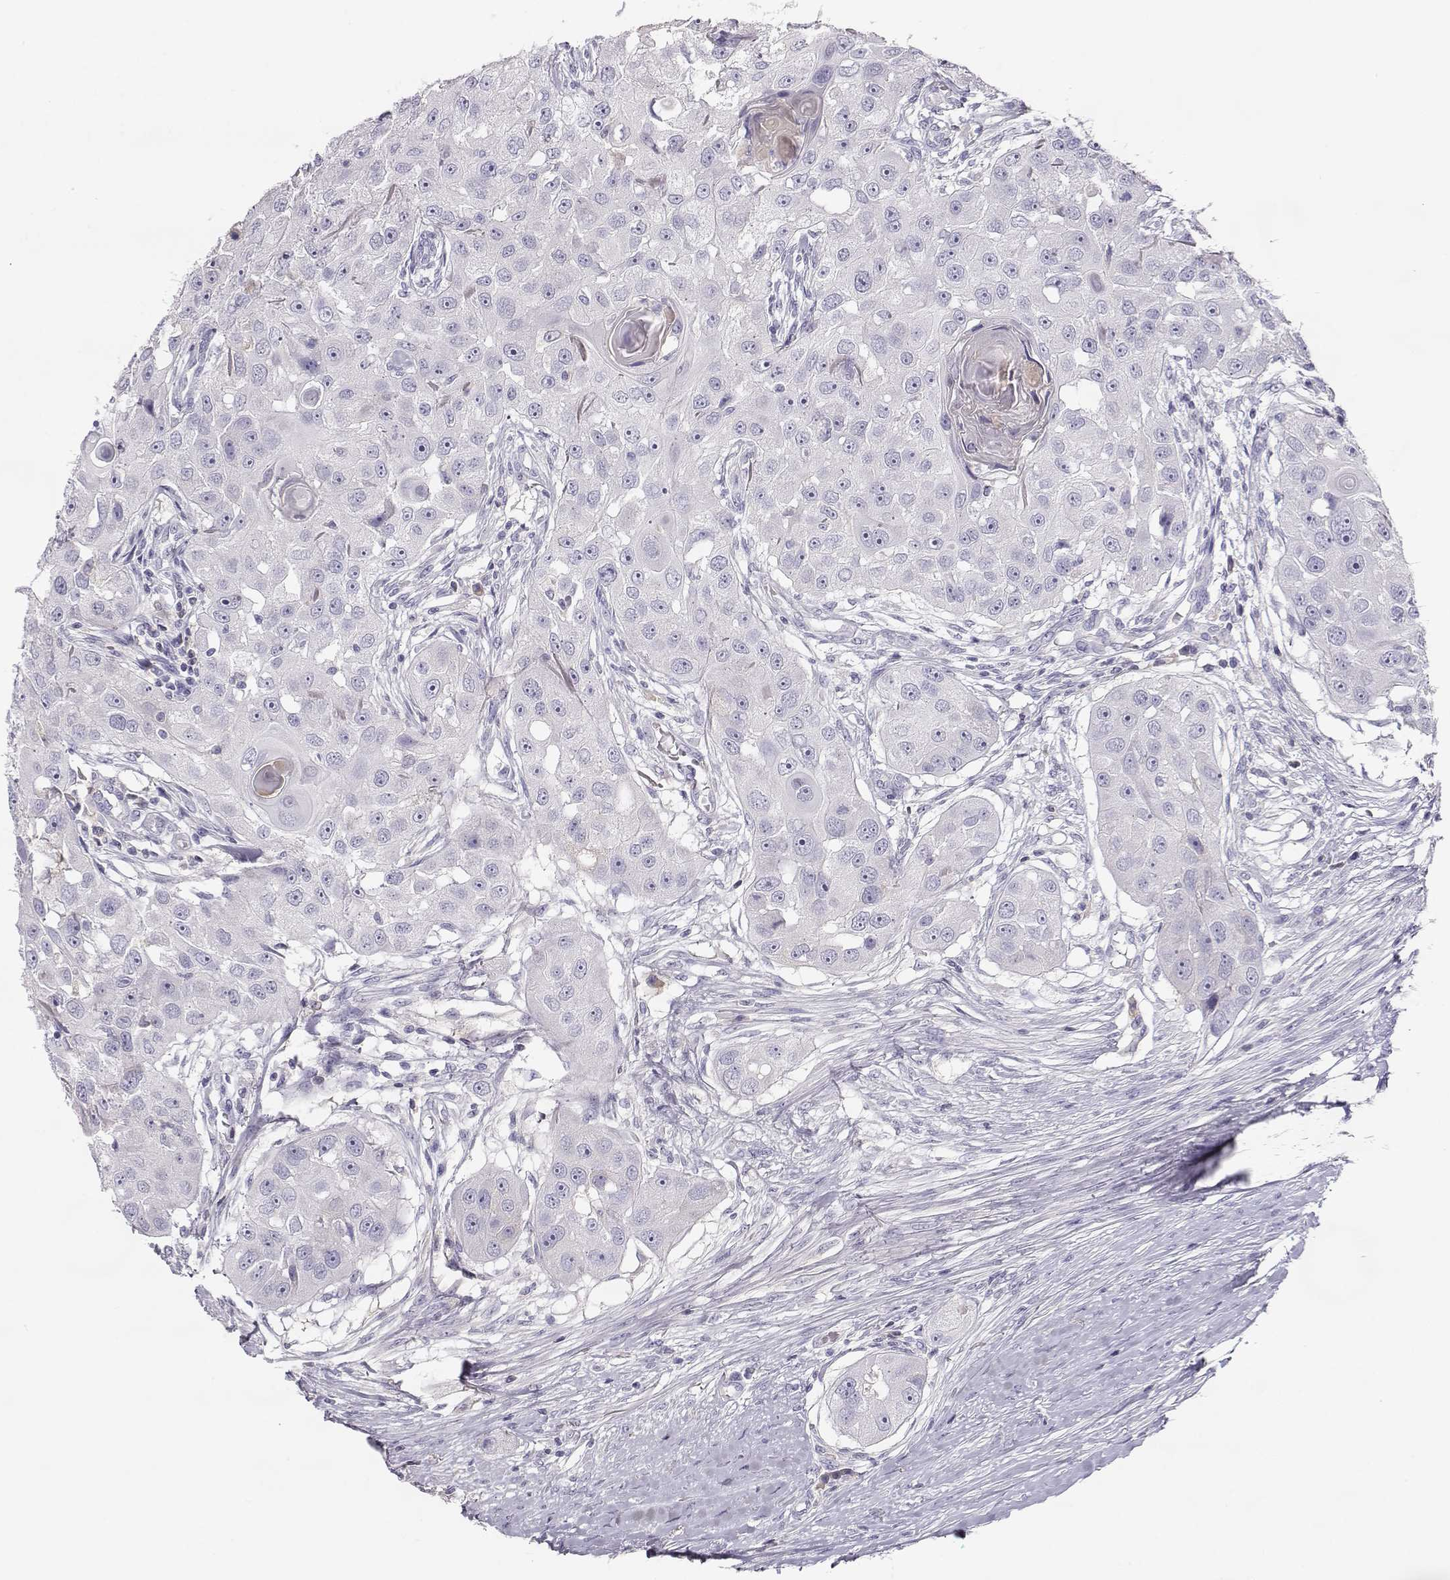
{"staining": {"intensity": "negative", "quantity": "none", "location": "none"}, "tissue": "head and neck cancer", "cell_type": "Tumor cells", "image_type": "cancer", "snomed": [{"axis": "morphology", "description": "Squamous cell carcinoma, NOS"}, {"axis": "topography", "description": "Head-Neck"}], "caption": "Micrograph shows no protein positivity in tumor cells of head and neck cancer tissue.", "gene": "SLCO6A1", "patient": {"sex": "male", "age": 51}}